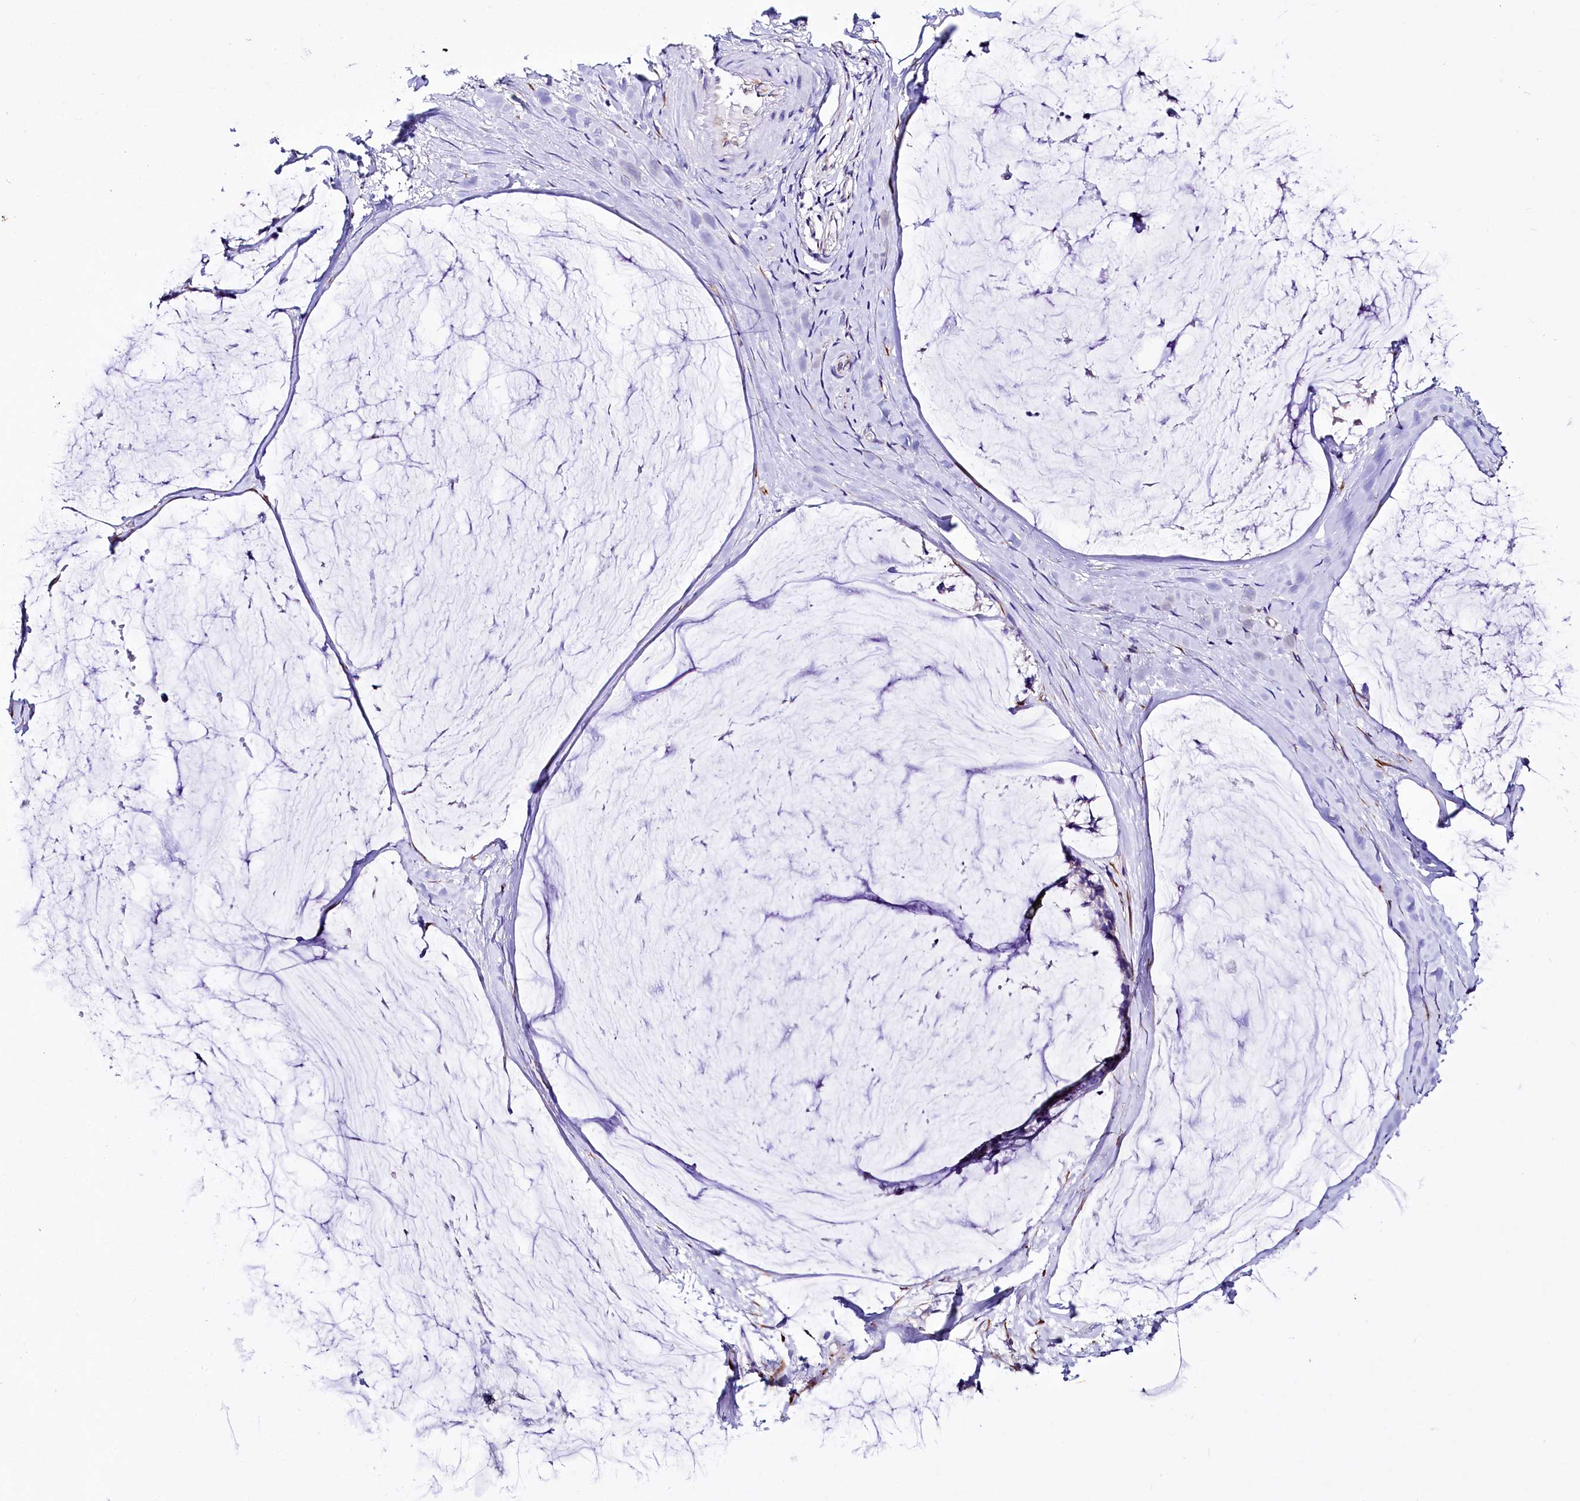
{"staining": {"intensity": "negative", "quantity": "none", "location": "none"}, "tissue": "ovarian cancer", "cell_type": "Tumor cells", "image_type": "cancer", "snomed": [{"axis": "morphology", "description": "Cystadenocarcinoma, mucinous, NOS"}, {"axis": "topography", "description": "Ovary"}], "caption": "Immunohistochemistry (IHC) histopathology image of neoplastic tissue: human mucinous cystadenocarcinoma (ovarian) stained with DAB (3,3'-diaminobenzidine) displays no significant protein expression in tumor cells.", "gene": "A2ML1", "patient": {"sex": "female", "age": 39}}